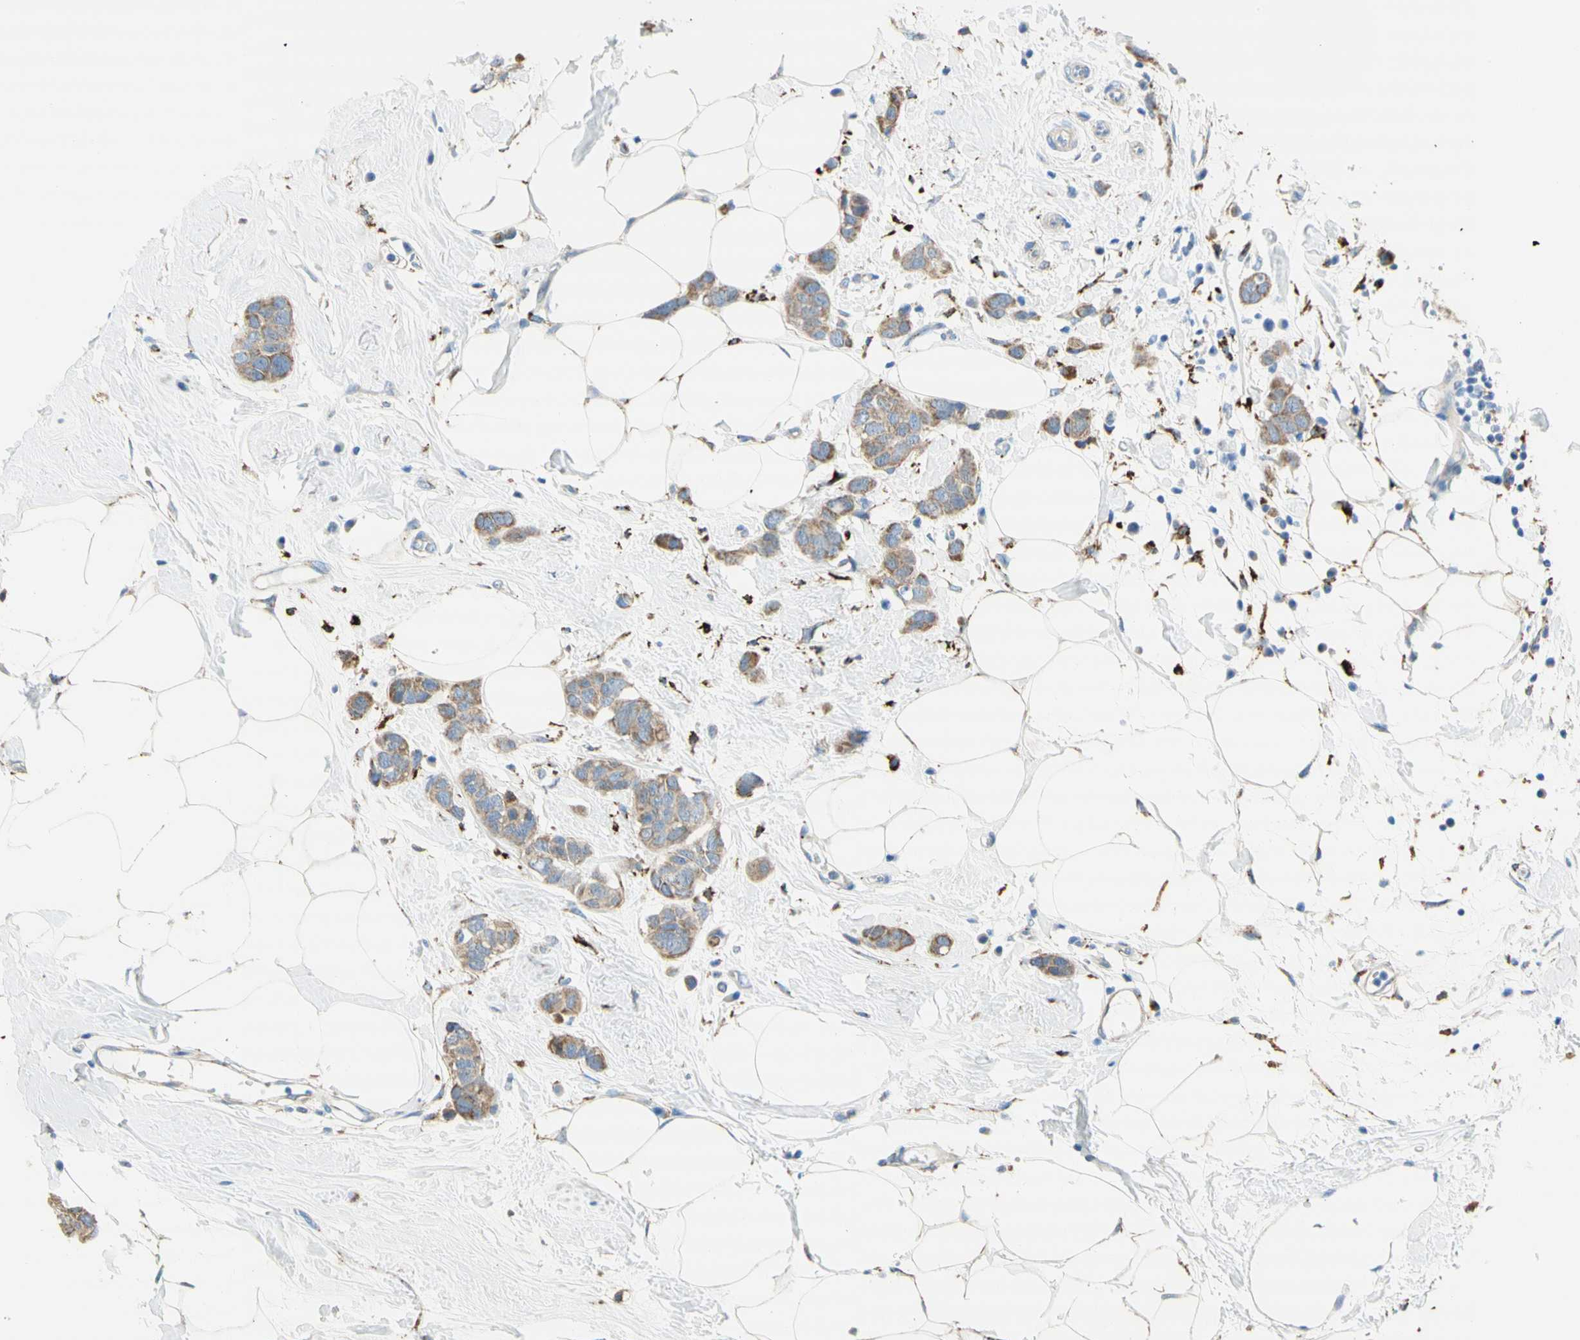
{"staining": {"intensity": "weak", "quantity": ">75%", "location": "cytoplasmic/membranous"}, "tissue": "breast cancer", "cell_type": "Tumor cells", "image_type": "cancer", "snomed": [{"axis": "morphology", "description": "Normal tissue, NOS"}, {"axis": "morphology", "description": "Duct carcinoma"}, {"axis": "topography", "description": "Breast"}], "caption": "Immunohistochemical staining of breast infiltrating ductal carcinoma reveals weak cytoplasmic/membranous protein positivity in about >75% of tumor cells.", "gene": "URB2", "patient": {"sex": "female", "age": 50}}